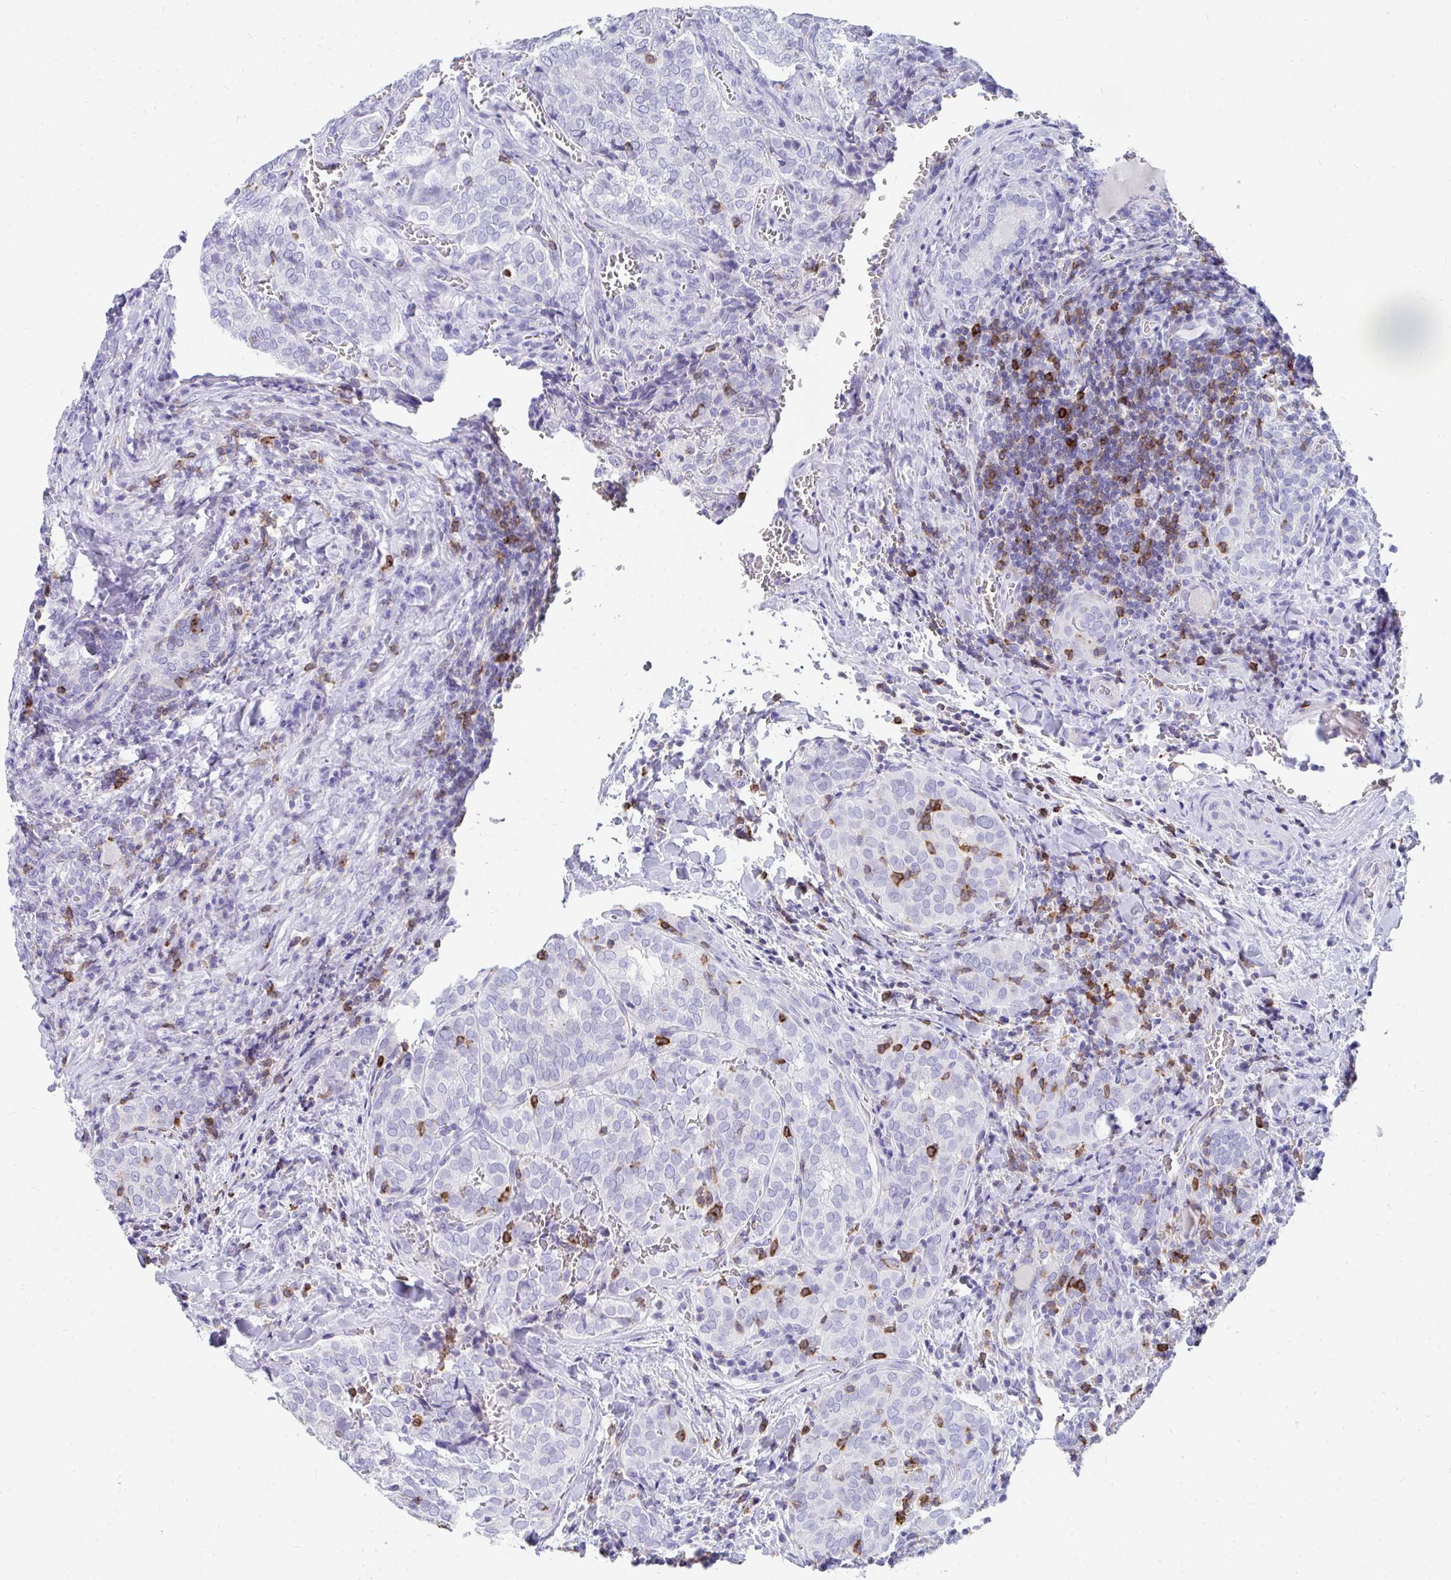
{"staining": {"intensity": "negative", "quantity": "none", "location": "none"}, "tissue": "thyroid cancer", "cell_type": "Tumor cells", "image_type": "cancer", "snomed": [{"axis": "morphology", "description": "Papillary adenocarcinoma, NOS"}, {"axis": "topography", "description": "Thyroid gland"}], "caption": "A photomicrograph of thyroid cancer (papillary adenocarcinoma) stained for a protein reveals no brown staining in tumor cells. (DAB (3,3'-diaminobenzidine) immunohistochemistry, high magnification).", "gene": "CD7", "patient": {"sex": "female", "age": 30}}